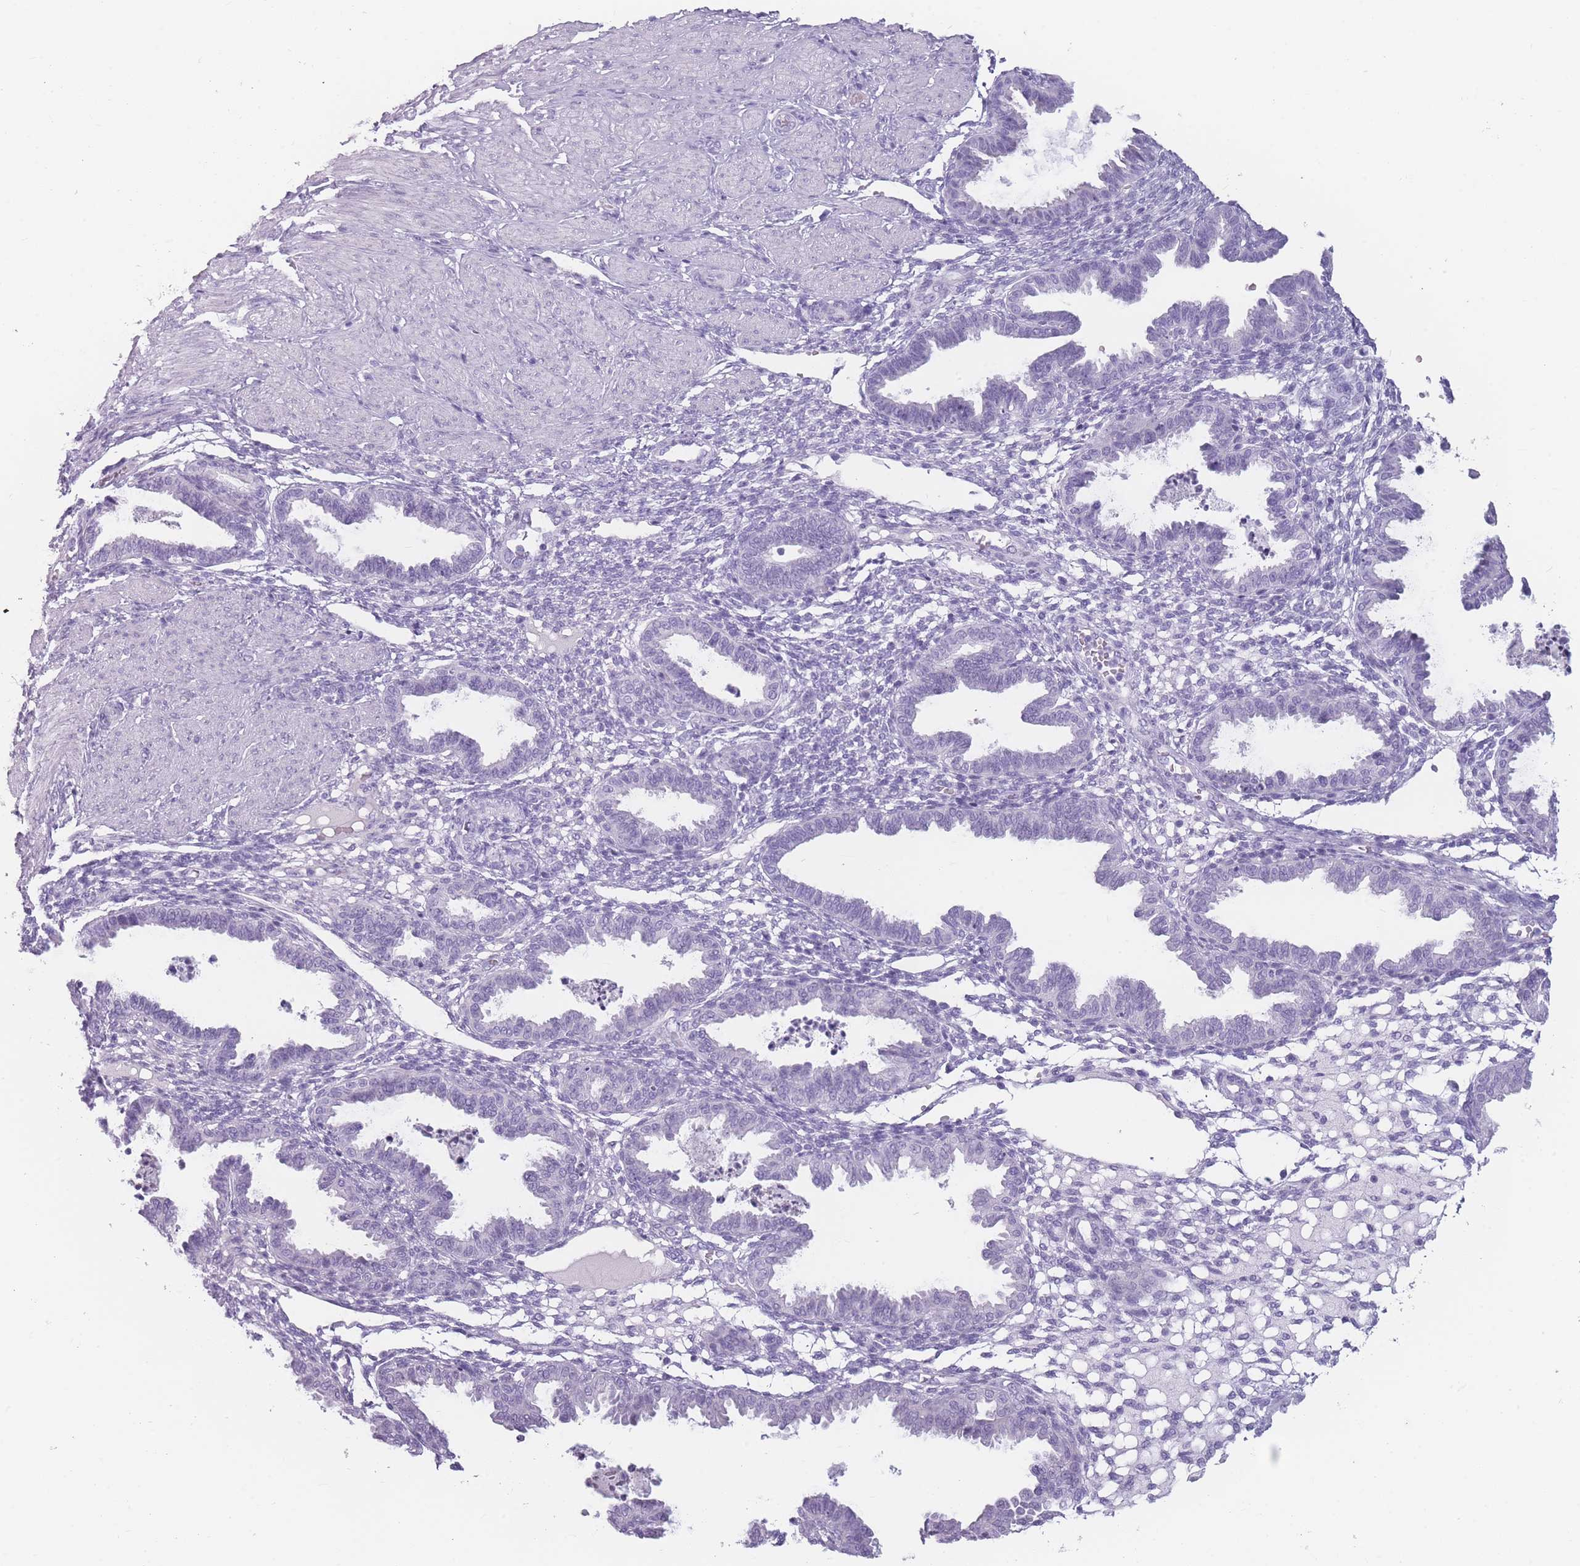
{"staining": {"intensity": "negative", "quantity": "none", "location": "none"}, "tissue": "endometrium", "cell_type": "Cells in endometrial stroma", "image_type": "normal", "snomed": [{"axis": "morphology", "description": "Normal tissue, NOS"}, {"axis": "topography", "description": "Endometrium"}], "caption": "This histopathology image is of normal endometrium stained with immunohistochemistry to label a protein in brown with the nuclei are counter-stained blue. There is no expression in cells in endometrial stroma. (DAB (3,3'-diaminobenzidine) immunohistochemistry (IHC) with hematoxylin counter stain).", "gene": "CCNO", "patient": {"sex": "female", "age": 33}}